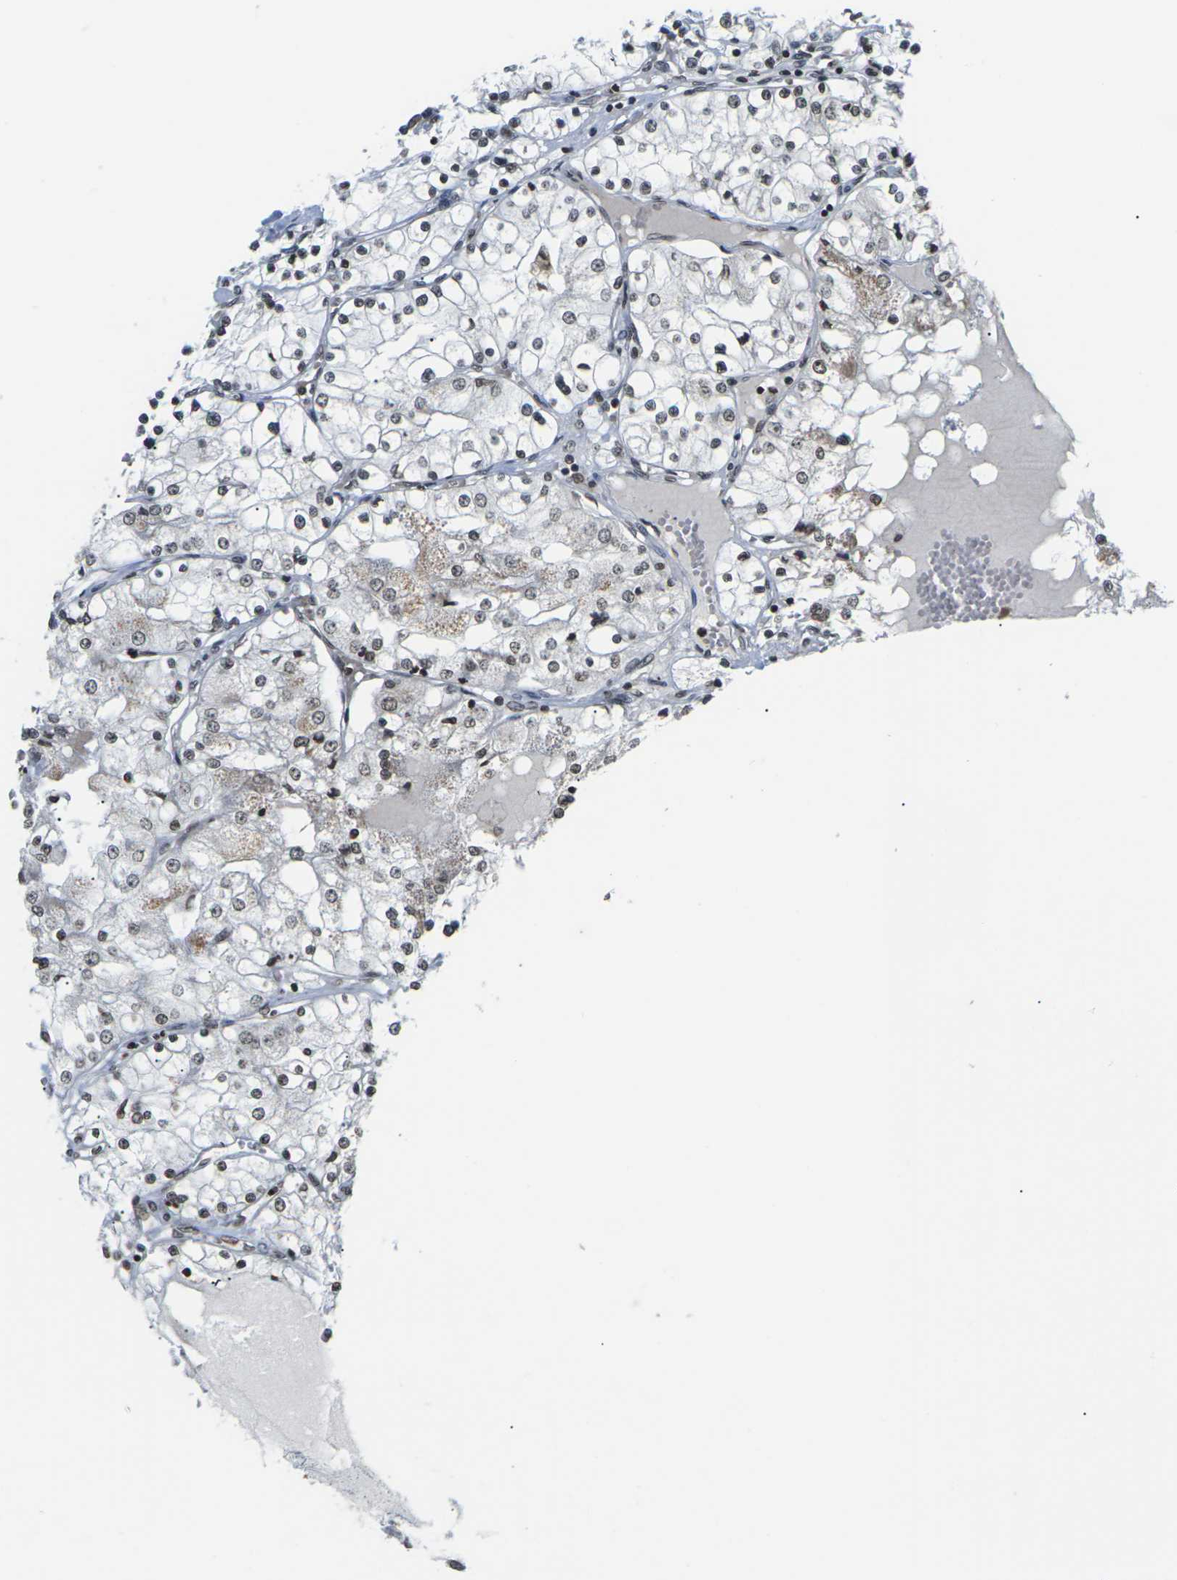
{"staining": {"intensity": "weak", "quantity": ">75%", "location": "nuclear"}, "tissue": "renal cancer", "cell_type": "Tumor cells", "image_type": "cancer", "snomed": [{"axis": "morphology", "description": "Adenocarcinoma, NOS"}, {"axis": "topography", "description": "Kidney"}], "caption": "IHC of renal adenocarcinoma displays low levels of weak nuclear staining in approximately >75% of tumor cells.", "gene": "ETV5", "patient": {"sex": "male", "age": 68}}